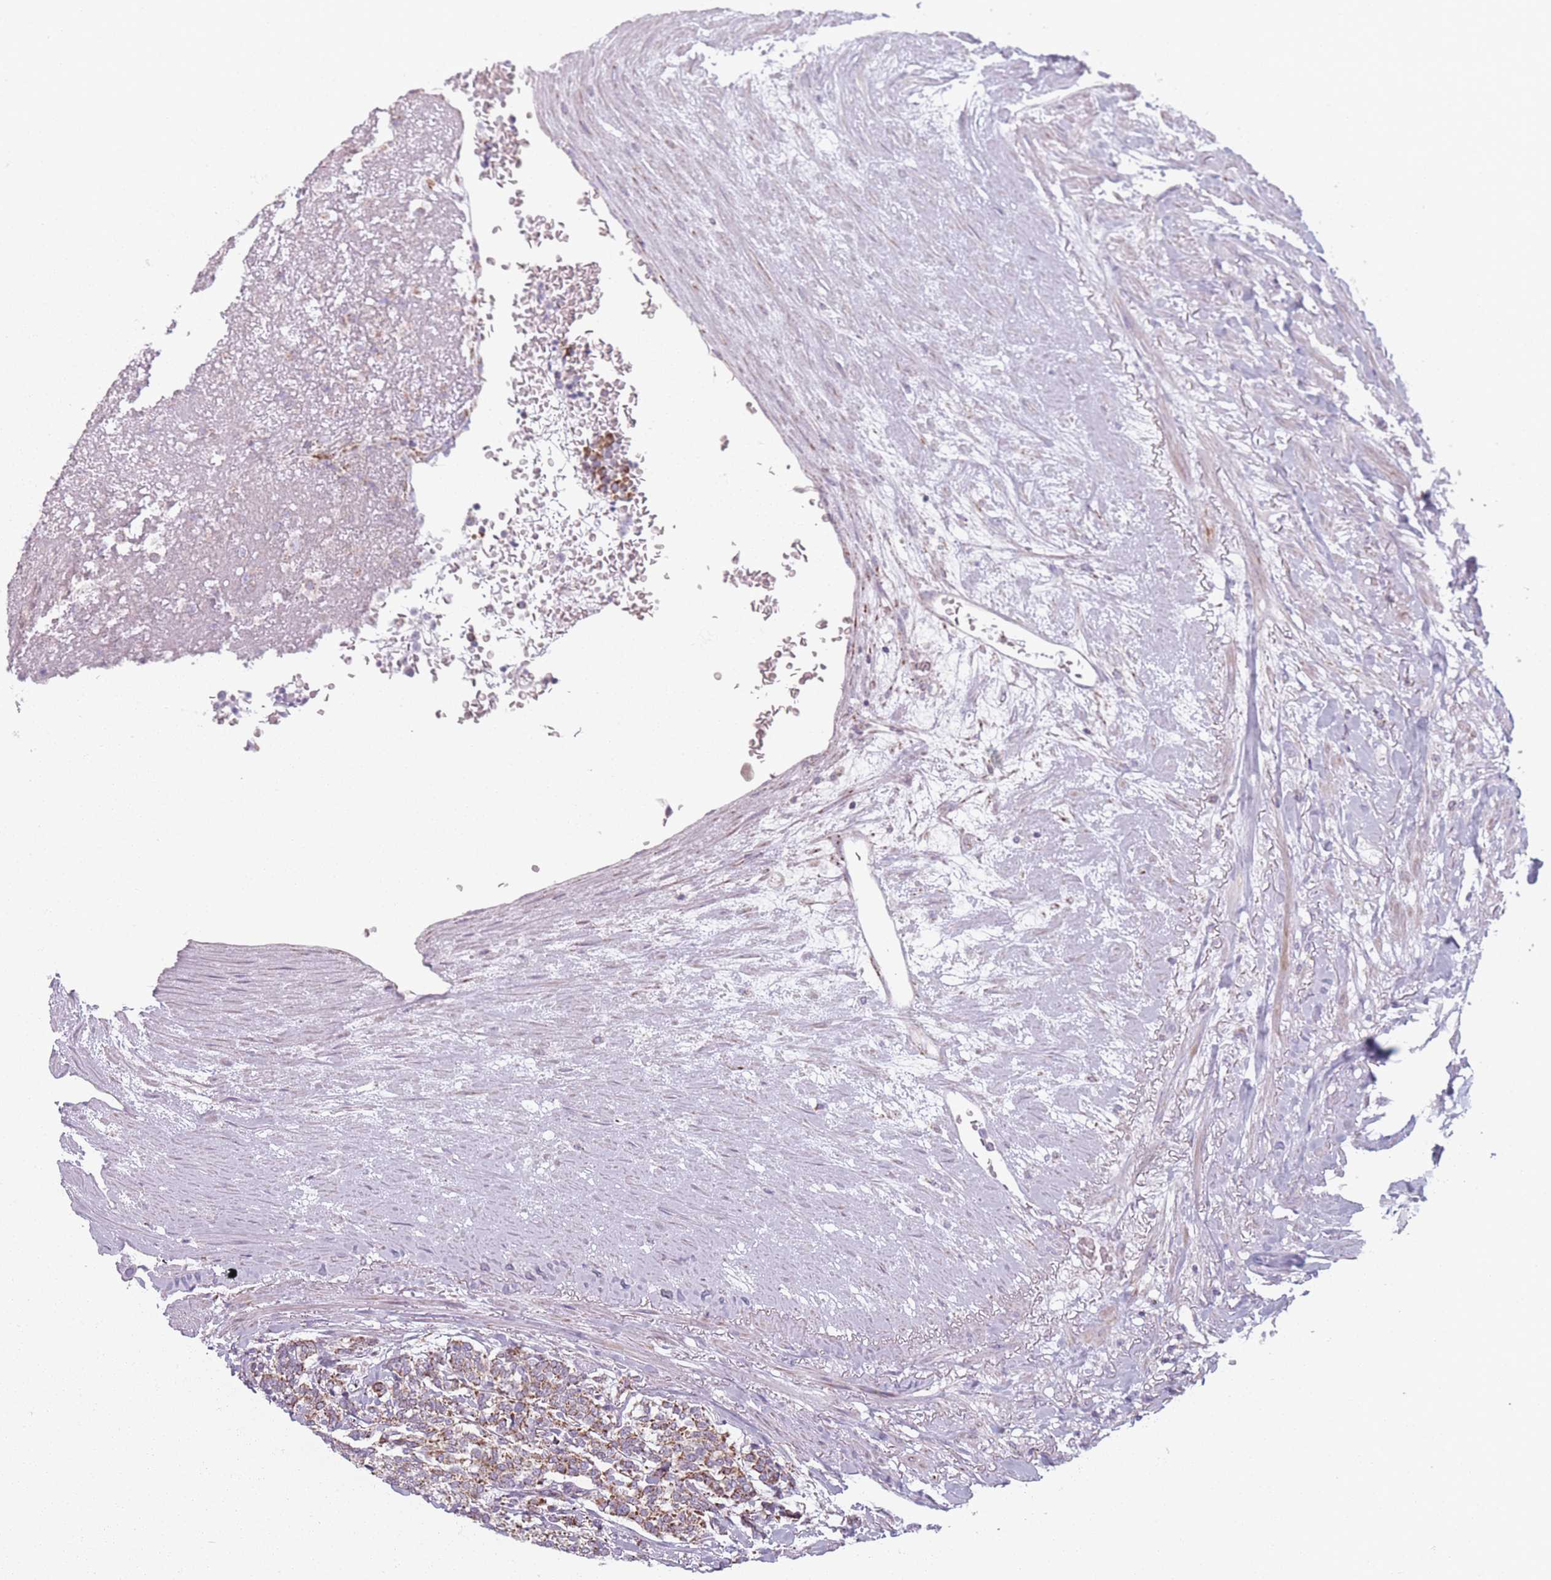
{"staining": {"intensity": "strong", "quantity": ">75%", "location": "cytoplasmic/membranous"}, "tissue": "carcinoid", "cell_type": "Tumor cells", "image_type": "cancer", "snomed": [{"axis": "morphology", "description": "Carcinoid, malignant, NOS"}, {"axis": "topography", "description": "Pancreas"}], "caption": "Approximately >75% of tumor cells in human carcinoid reveal strong cytoplasmic/membranous protein positivity as visualized by brown immunohistochemical staining.", "gene": "DCHS1", "patient": {"sex": "female", "age": 54}}